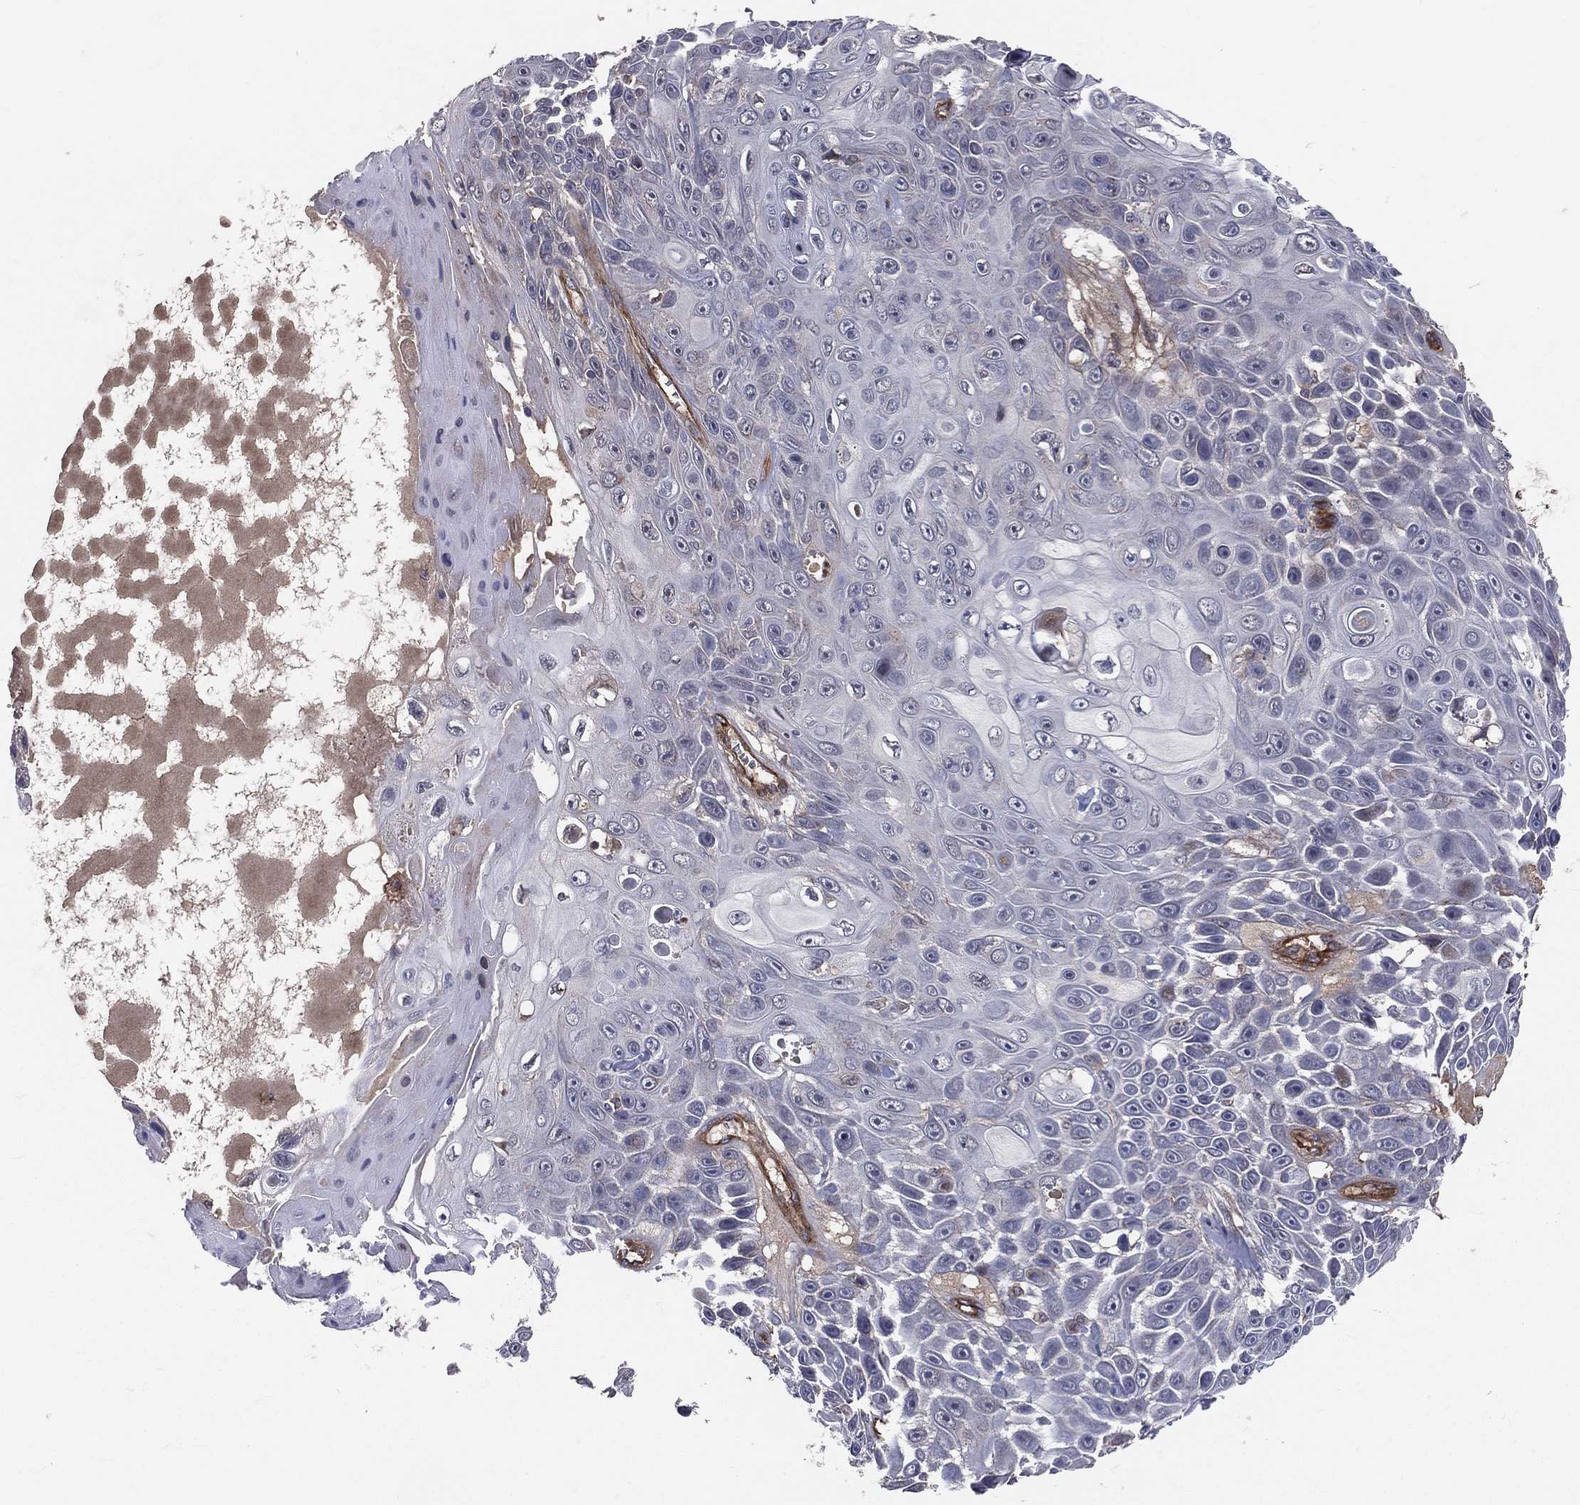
{"staining": {"intensity": "negative", "quantity": "none", "location": "none"}, "tissue": "skin cancer", "cell_type": "Tumor cells", "image_type": "cancer", "snomed": [{"axis": "morphology", "description": "Squamous cell carcinoma, NOS"}, {"axis": "topography", "description": "Skin"}], "caption": "An immunohistochemistry (IHC) histopathology image of skin cancer is shown. There is no staining in tumor cells of skin cancer.", "gene": "ENTPD1", "patient": {"sex": "male", "age": 82}}